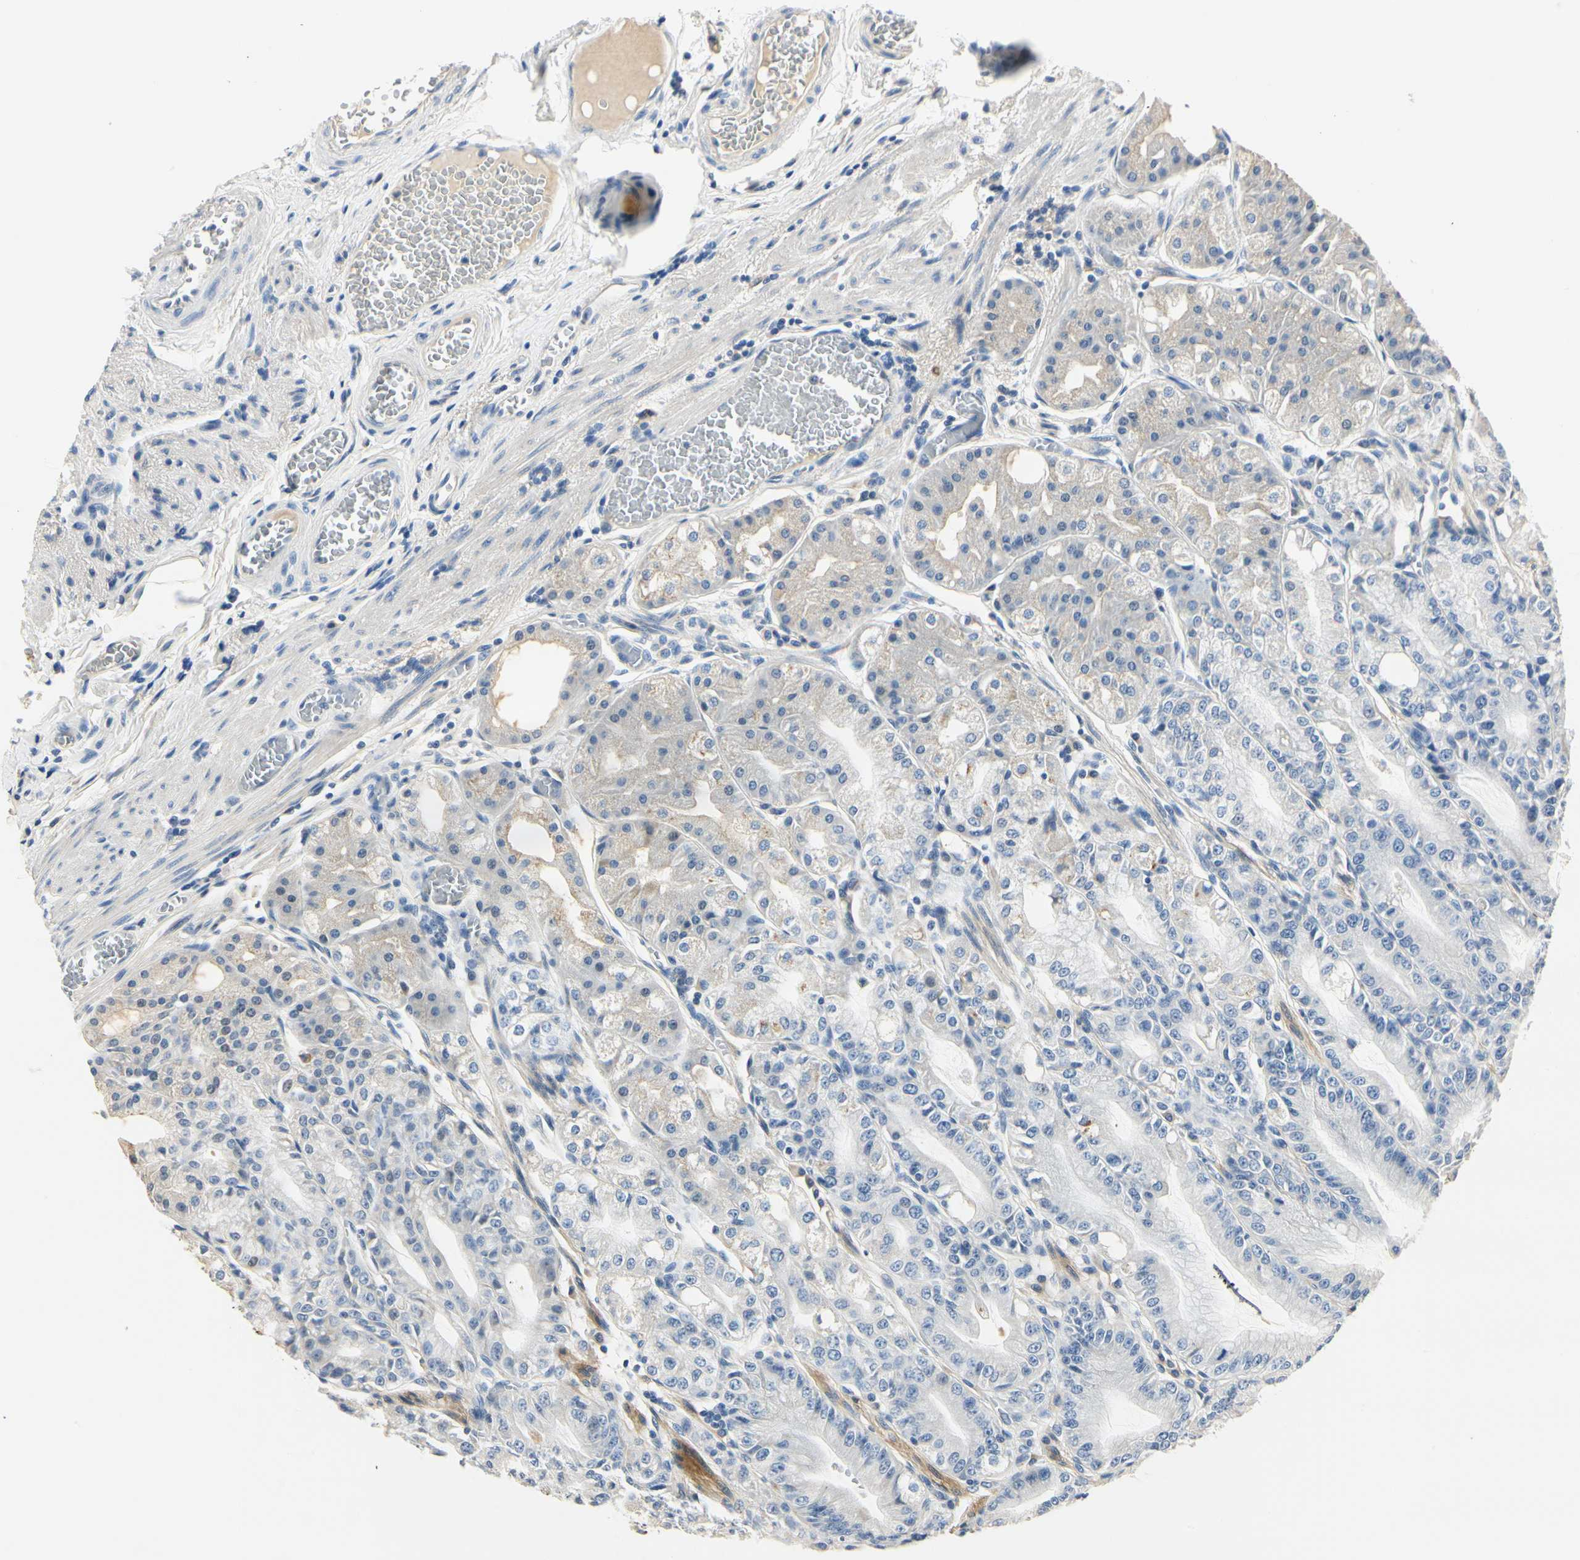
{"staining": {"intensity": "weak", "quantity": "<25%", "location": "cytoplasmic/membranous"}, "tissue": "stomach", "cell_type": "Glandular cells", "image_type": "normal", "snomed": [{"axis": "morphology", "description": "Normal tissue, NOS"}, {"axis": "topography", "description": "Stomach, lower"}], "caption": "The image demonstrates no staining of glandular cells in normal stomach. (DAB IHC, high magnification).", "gene": "TGFBR3", "patient": {"sex": "male", "age": 71}}